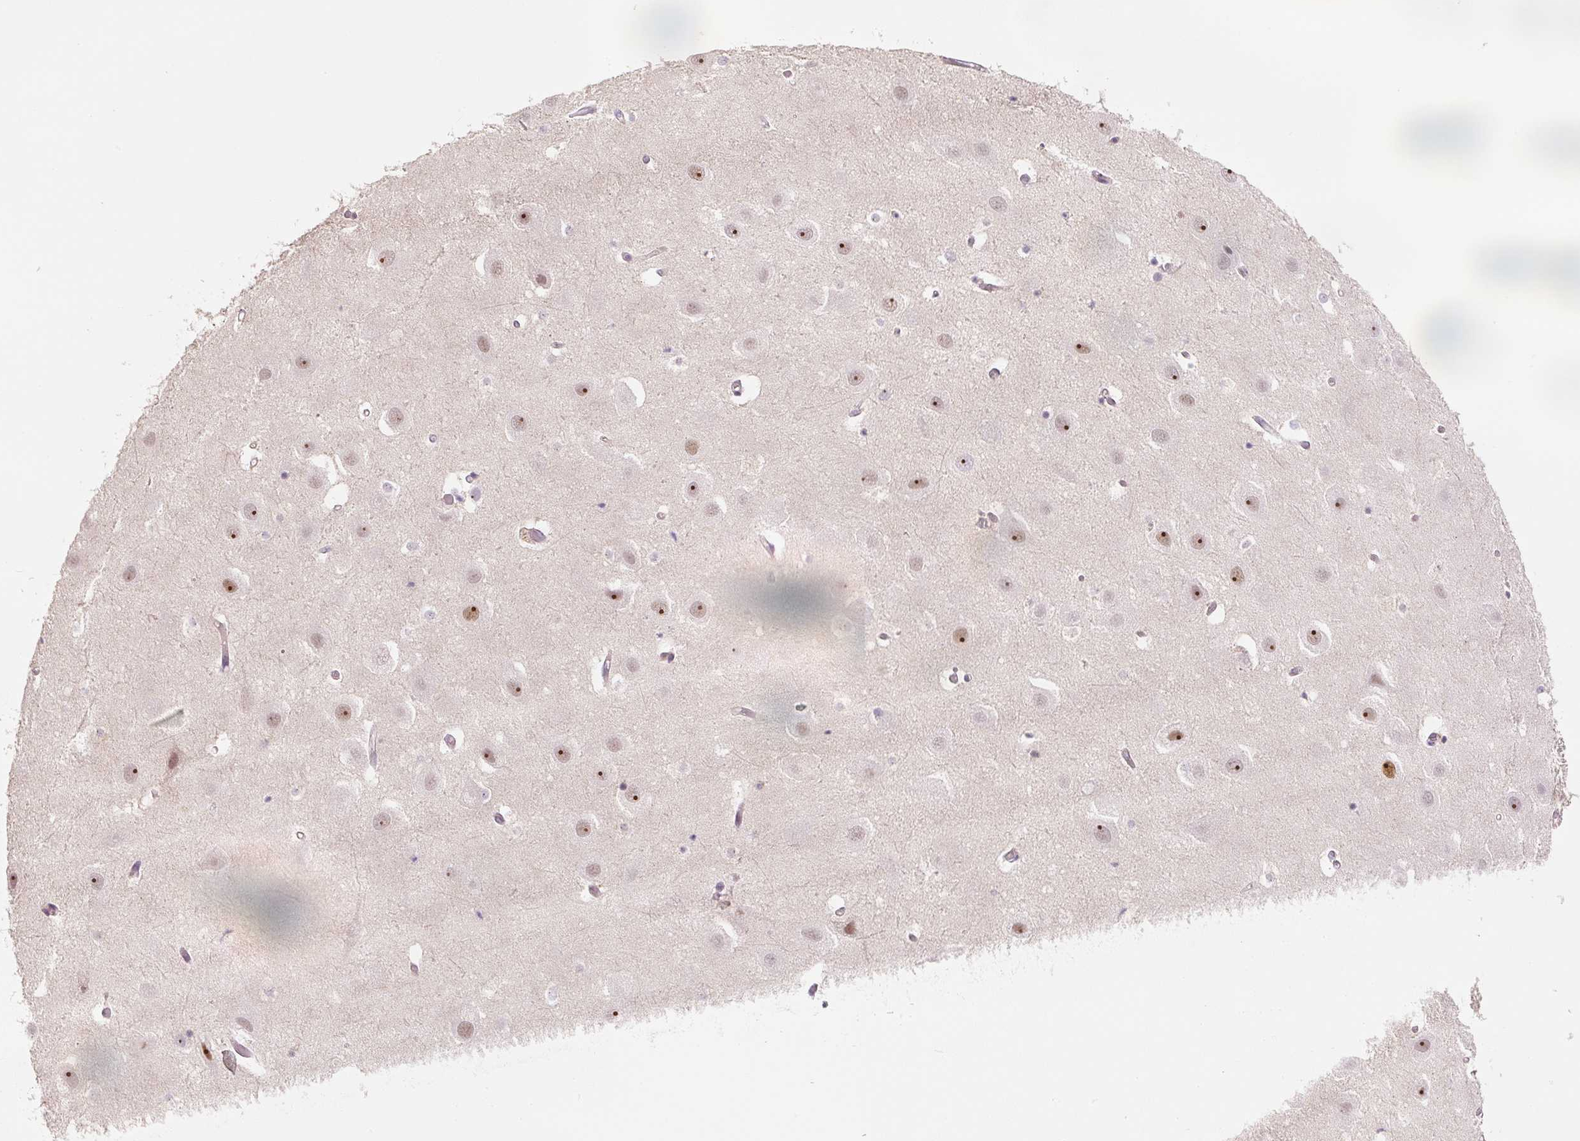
{"staining": {"intensity": "weak", "quantity": "<25%", "location": "nuclear"}, "tissue": "hippocampus", "cell_type": "Glial cells", "image_type": "normal", "snomed": [{"axis": "morphology", "description": "Normal tissue, NOS"}, {"axis": "topography", "description": "Hippocampus"}], "caption": "This is a image of immunohistochemistry (IHC) staining of benign hippocampus, which shows no expression in glial cells.", "gene": "PWWP3B", "patient": {"sex": "female", "age": 52}}